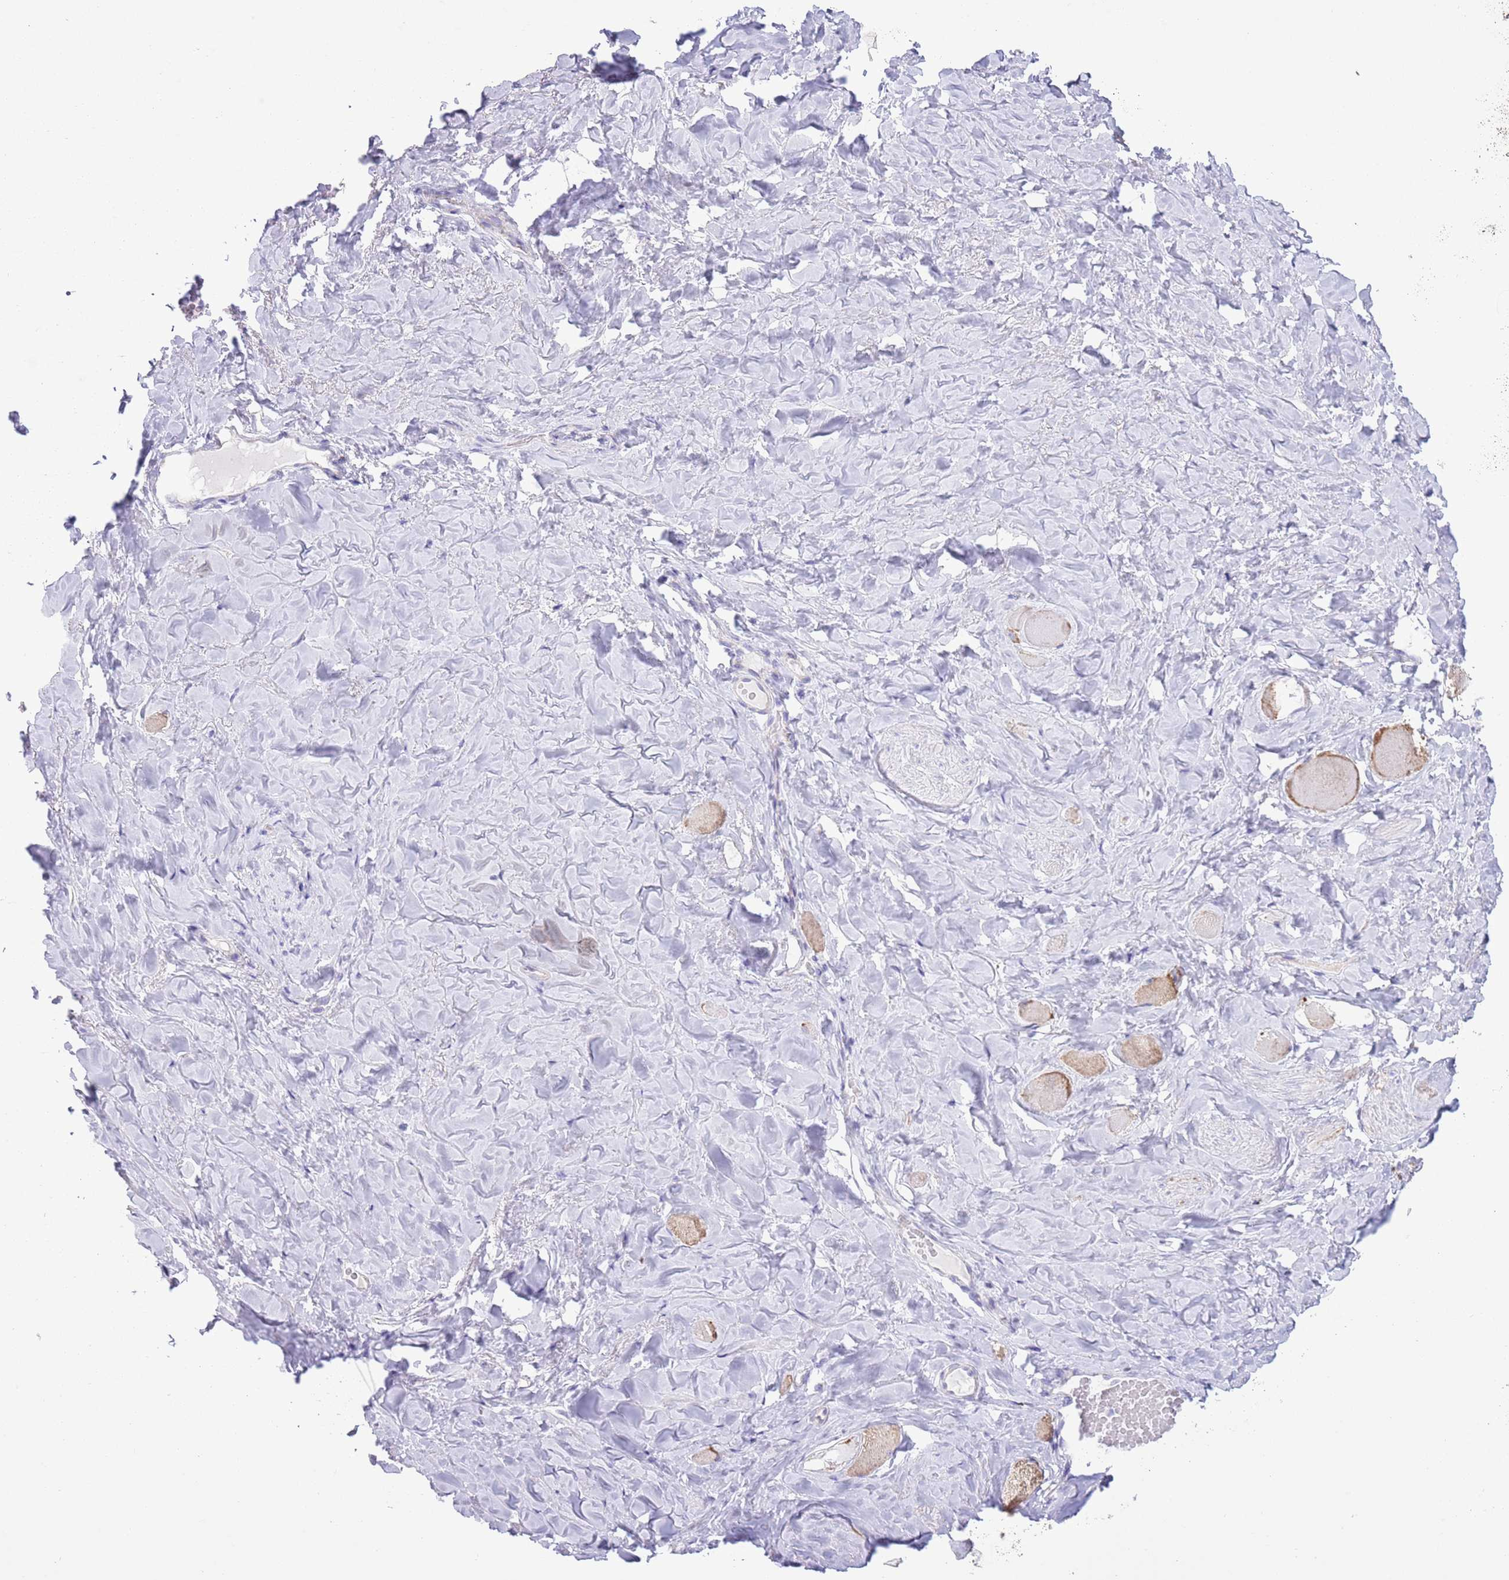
{"staining": {"intensity": "negative", "quantity": "none", "location": "none"}, "tissue": "smooth muscle", "cell_type": "Smooth muscle cells", "image_type": "normal", "snomed": [{"axis": "morphology", "description": "Normal tissue, NOS"}, {"axis": "topography", "description": "Smooth muscle"}, {"axis": "topography", "description": "Peripheral nerve tissue"}], "caption": "The image demonstrates no staining of smooth muscle cells in normal smooth muscle. (DAB immunohistochemistry visualized using brightfield microscopy, high magnification).", "gene": "MOCOS", "patient": {"sex": "male", "age": 69}}